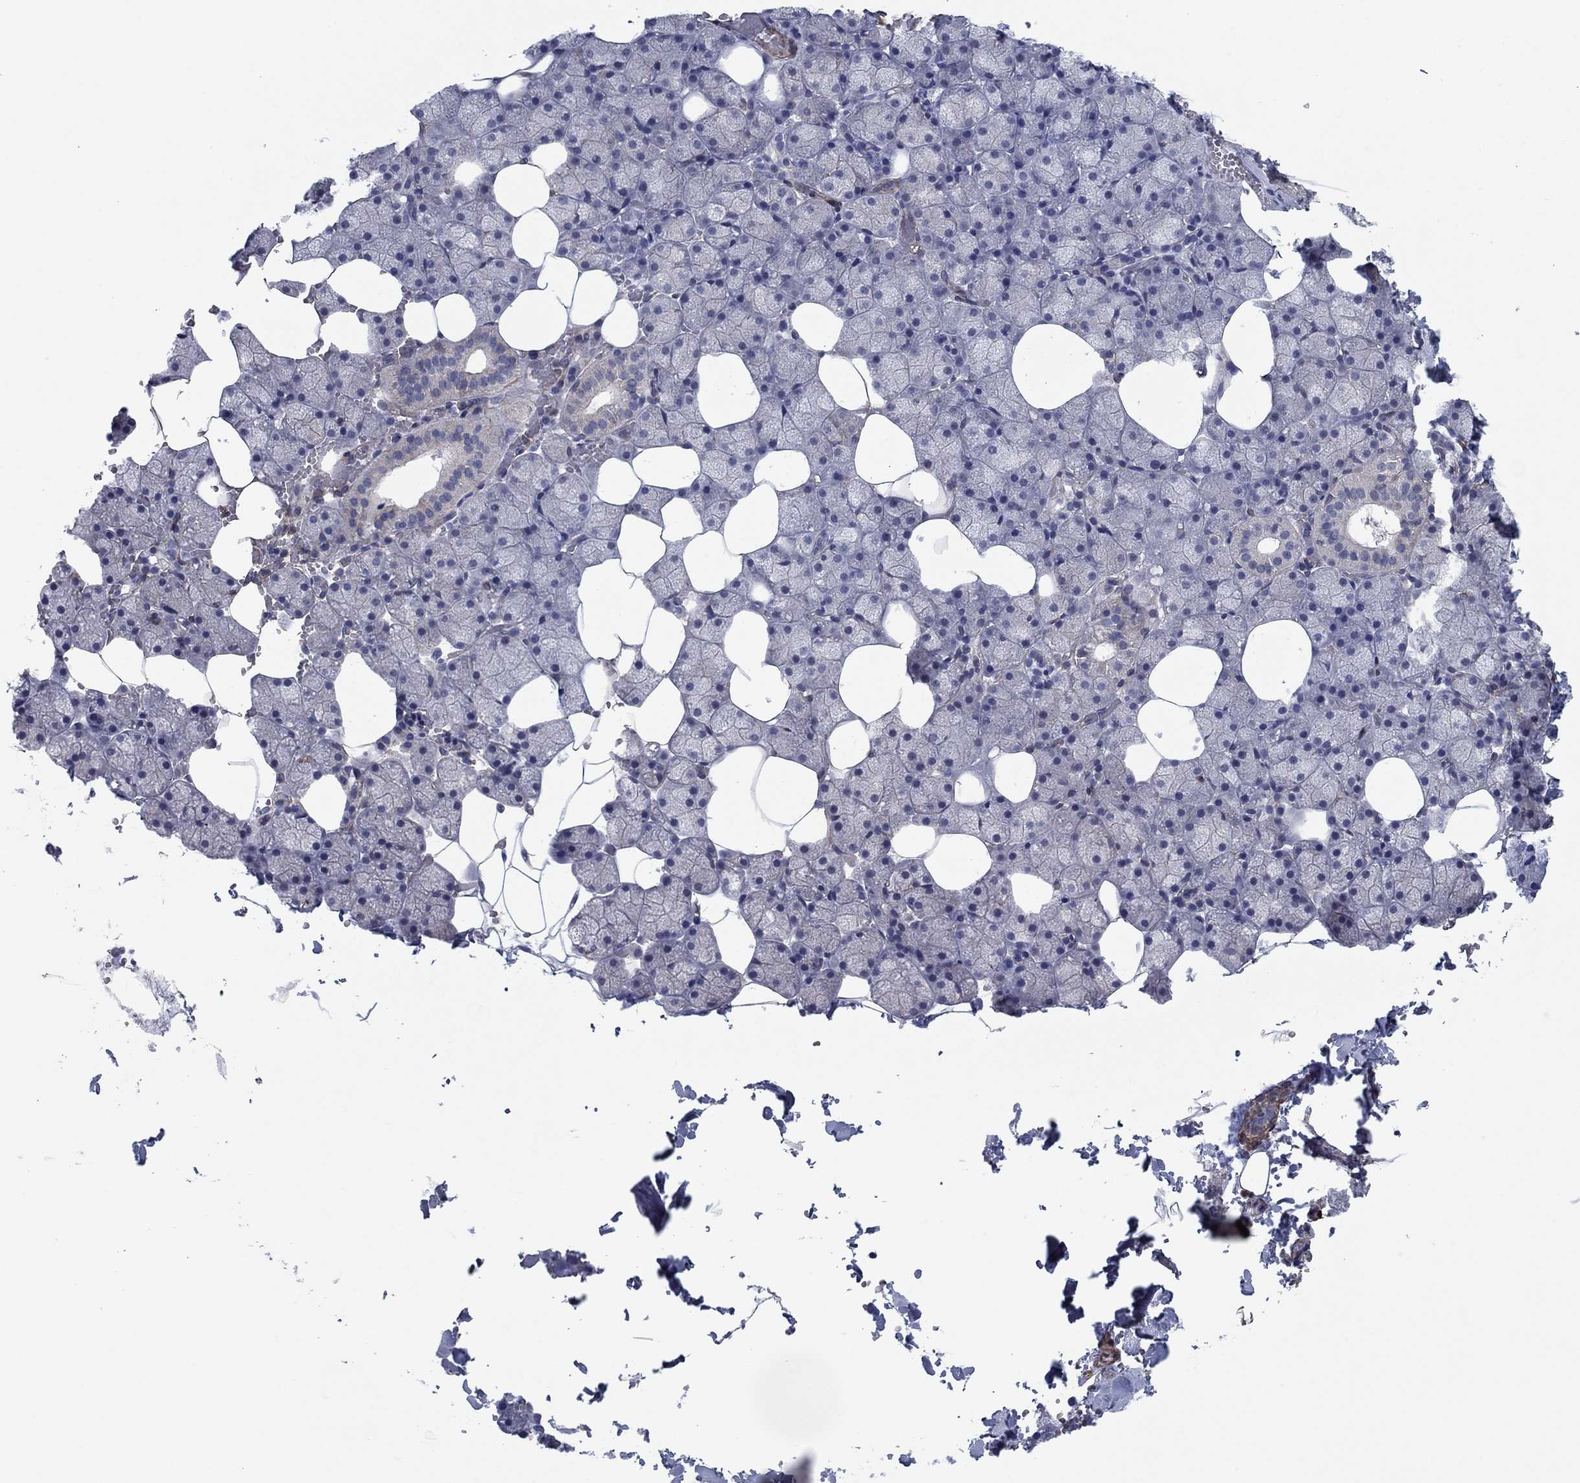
{"staining": {"intensity": "negative", "quantity": "none", "location": "none"}, "tissue": "salivary gland", "cell_type": "Glandular cells", "image_type": "normal", "snomed": [{"axis": "morphology", "description": "Normal tissue, NOS"}, {"axis": "topography", "description": "Salivary gland"}], "caption": "Immunohistochemistry (IHC) histopathology image of benign salivary gland: human salivary gland stained with DAB (3,3'-diaminobenzidine) reveals no significant protein positivity in glandular cells. (Stains: DAB immunohistochemistry (IHC) with hematoxylin counter stain, Microscopy: brightfield microscopy at high magnification).", "gene": "PSD4", "patient": {"sex": "male", "age": 38}}